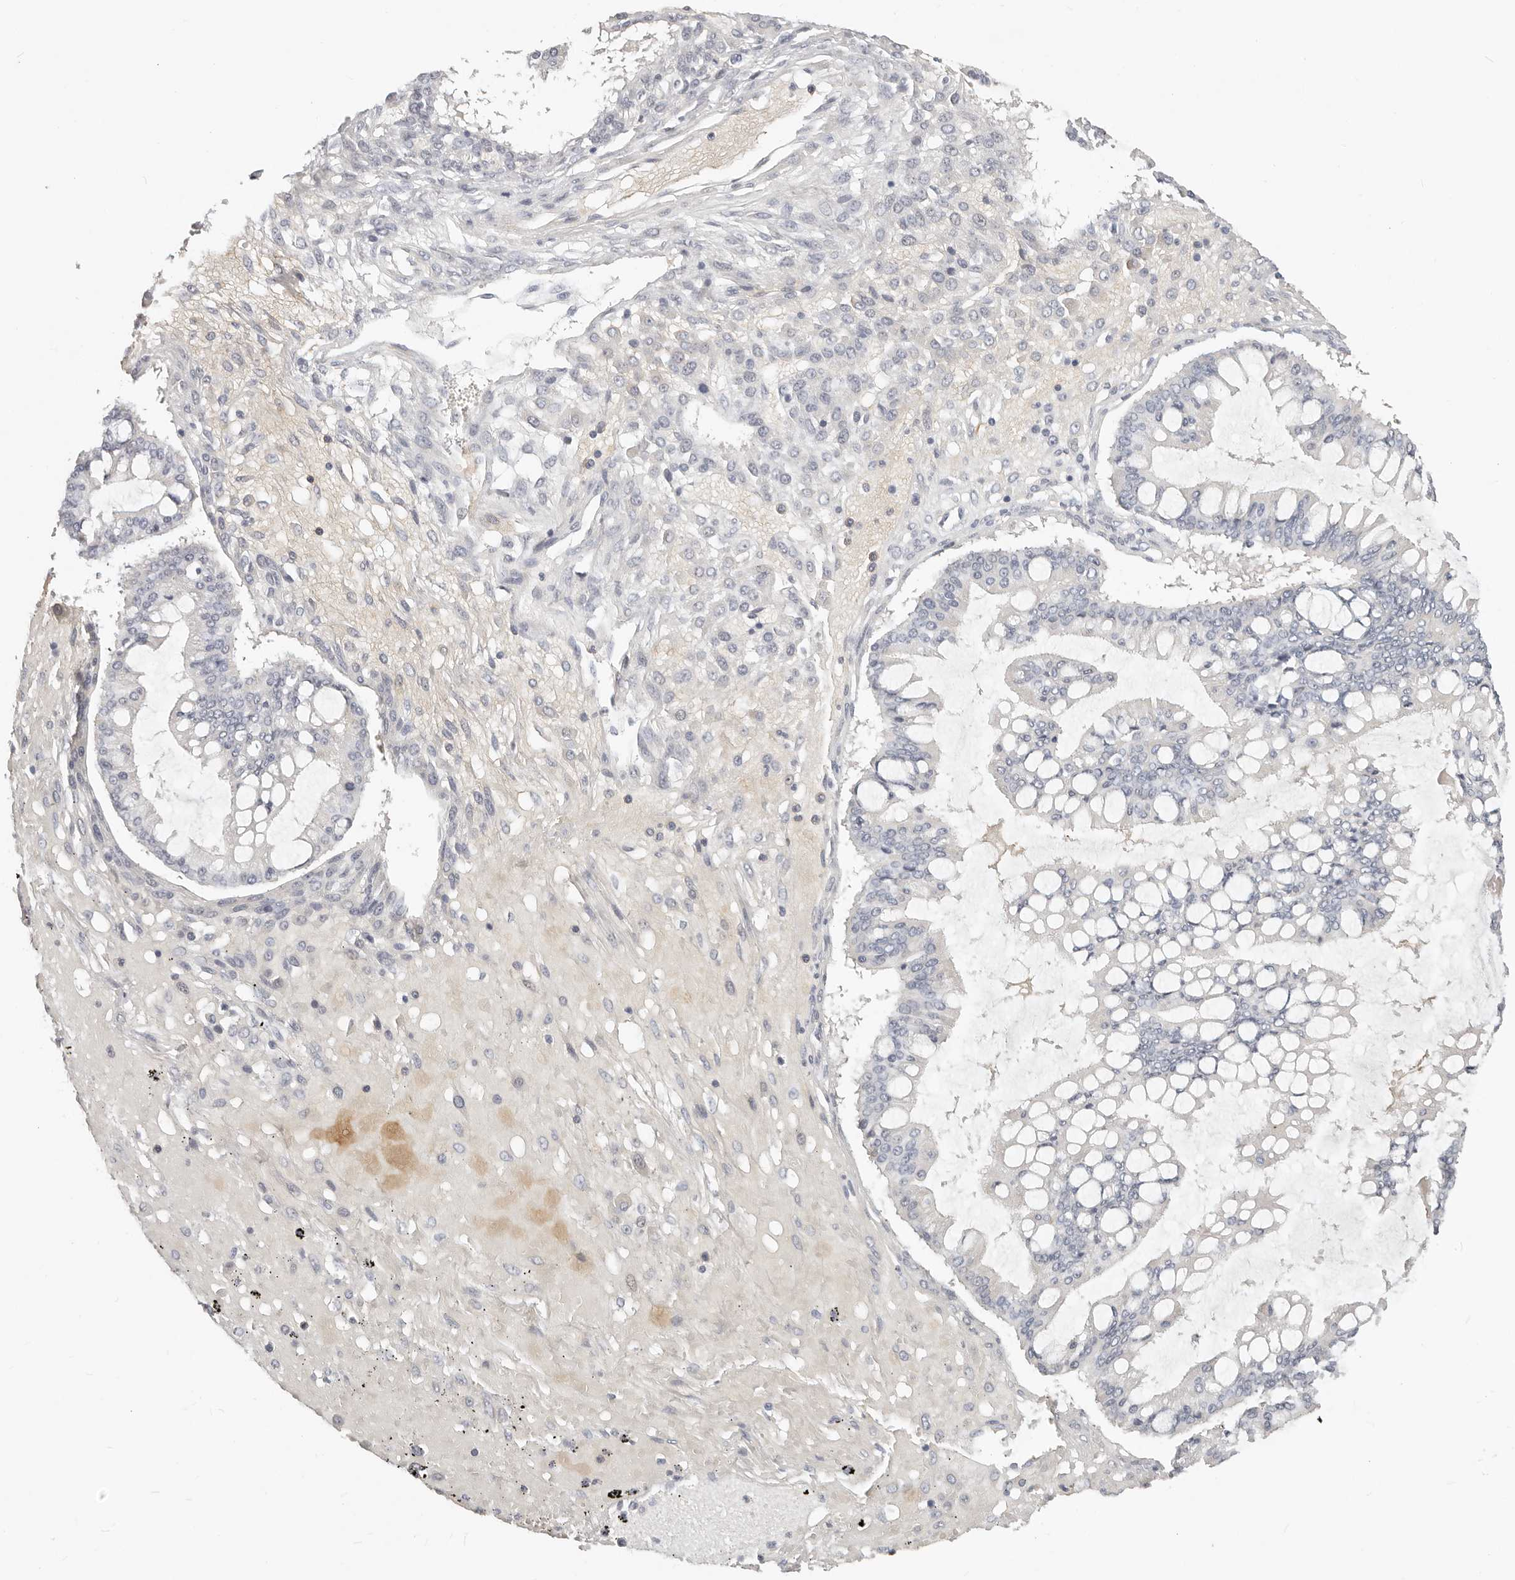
{"staining": {"intensity": "negative", "quantity": "none", "location": "none"}, "tissue": "ovarian cancer", "cell_type": "Tumor cells", "image_type": "cancer", "snomed": [{"axis": "morphology", "description": "Cystadenocarcinoma, mucinous, NOS"}, {"axis": "topography", "description": "Ovary"}], "caption": "IHC of ovarian mucinous cystadenocarcinoma exhibits no positivity in tumor cells.", "gene": "TMEM63B", "patient": {"sex": "female", "age": 73}}